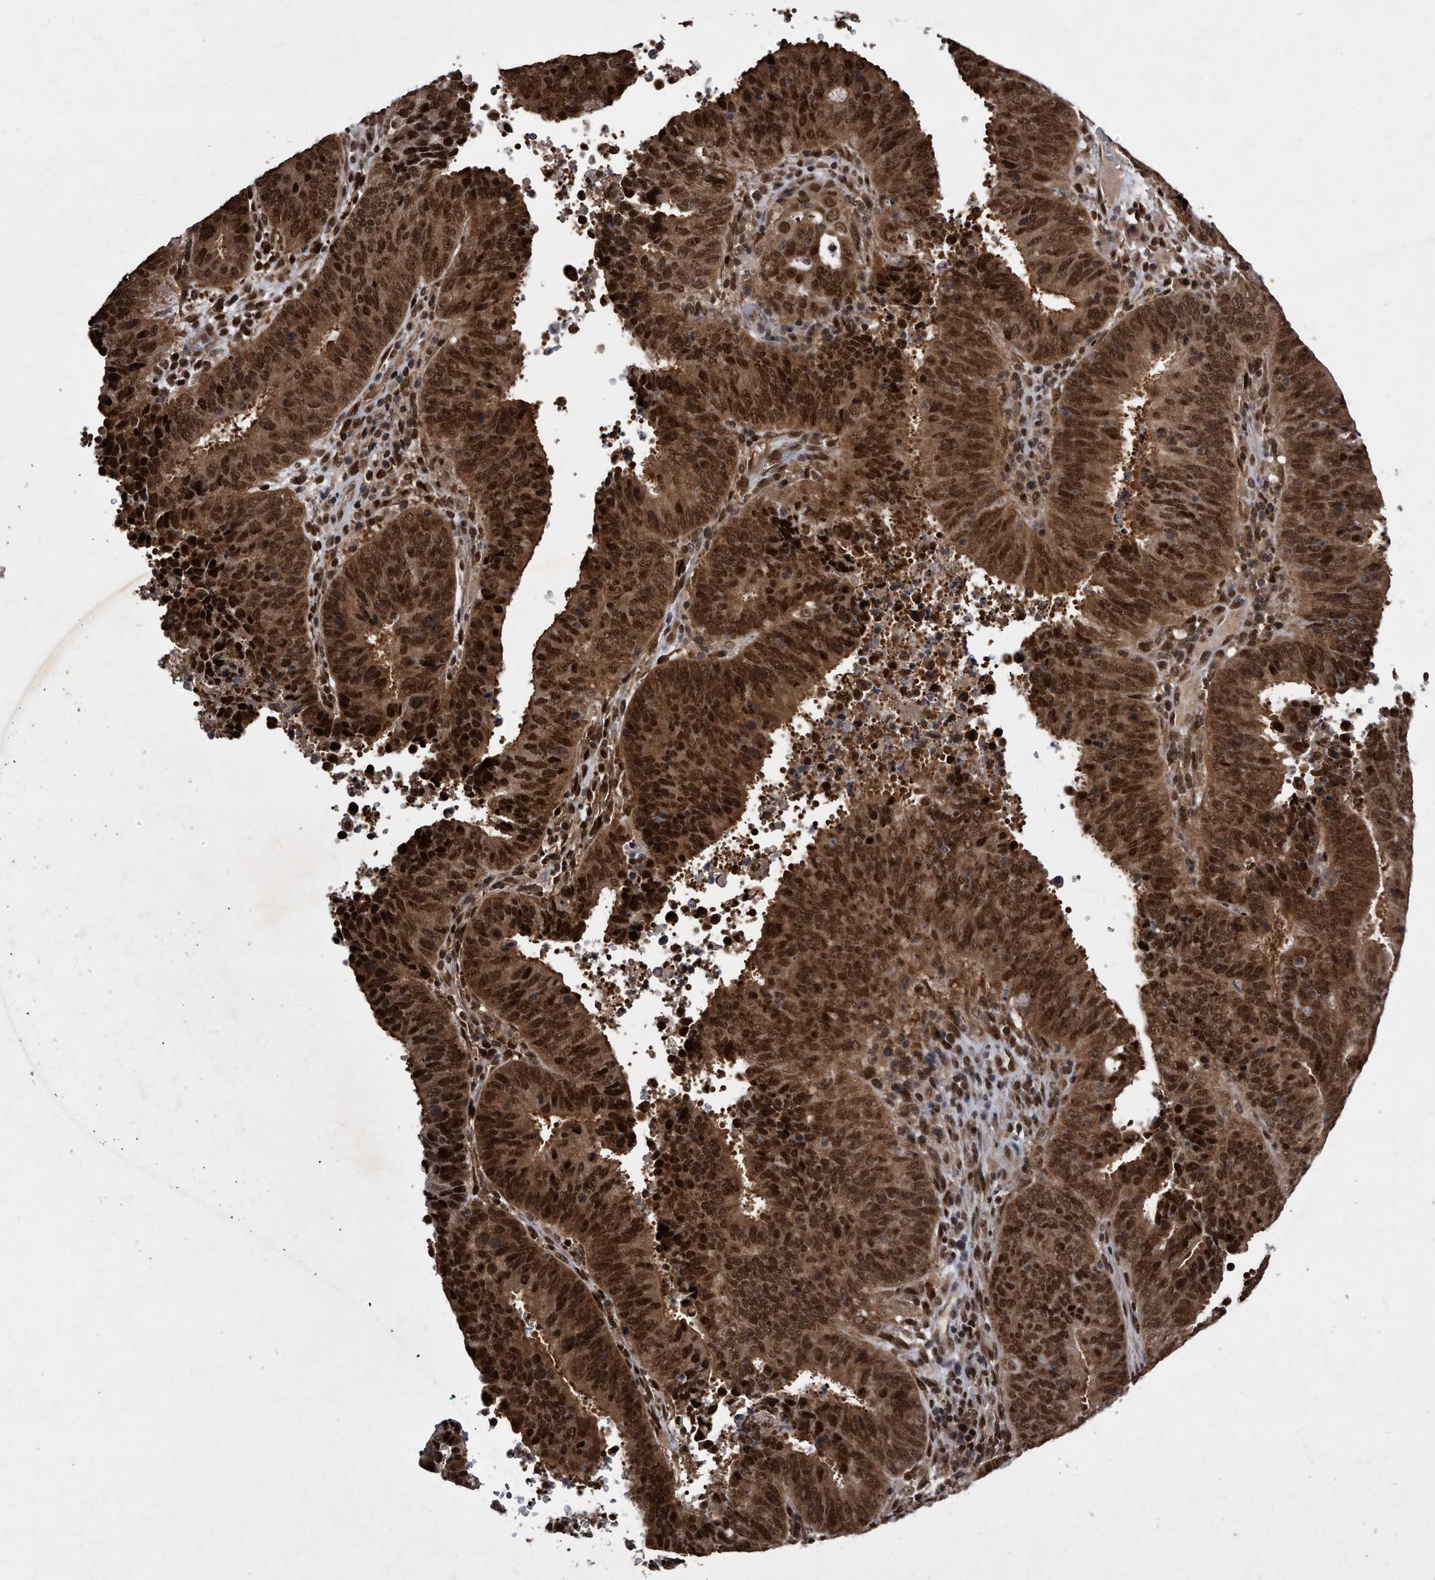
{"staining": {"intensity": "strong", "quantity": ">75%", "location": "cytoplasmic/membranous,nuclear"}, "tissue": "cervical cancer", "cell_type": "Tumor cells", "image_type": "cancer", "snomed": [{"axis": "morphology", "description": "Adenocarcinoma, NOS"}, {"axis": "topography", "description": "Cervix"}], "caption": "DAB (3,3'-diaminobenzidine) immunohistochemical staining of human cervical cancer (adenocarcinoma) exhibits strong cytoplasmic/membranous and nuclear protein positivity in about >75% of tumor cells.", "gene": "RAD23B", "patient": {"sex": "female", "age": 44}}